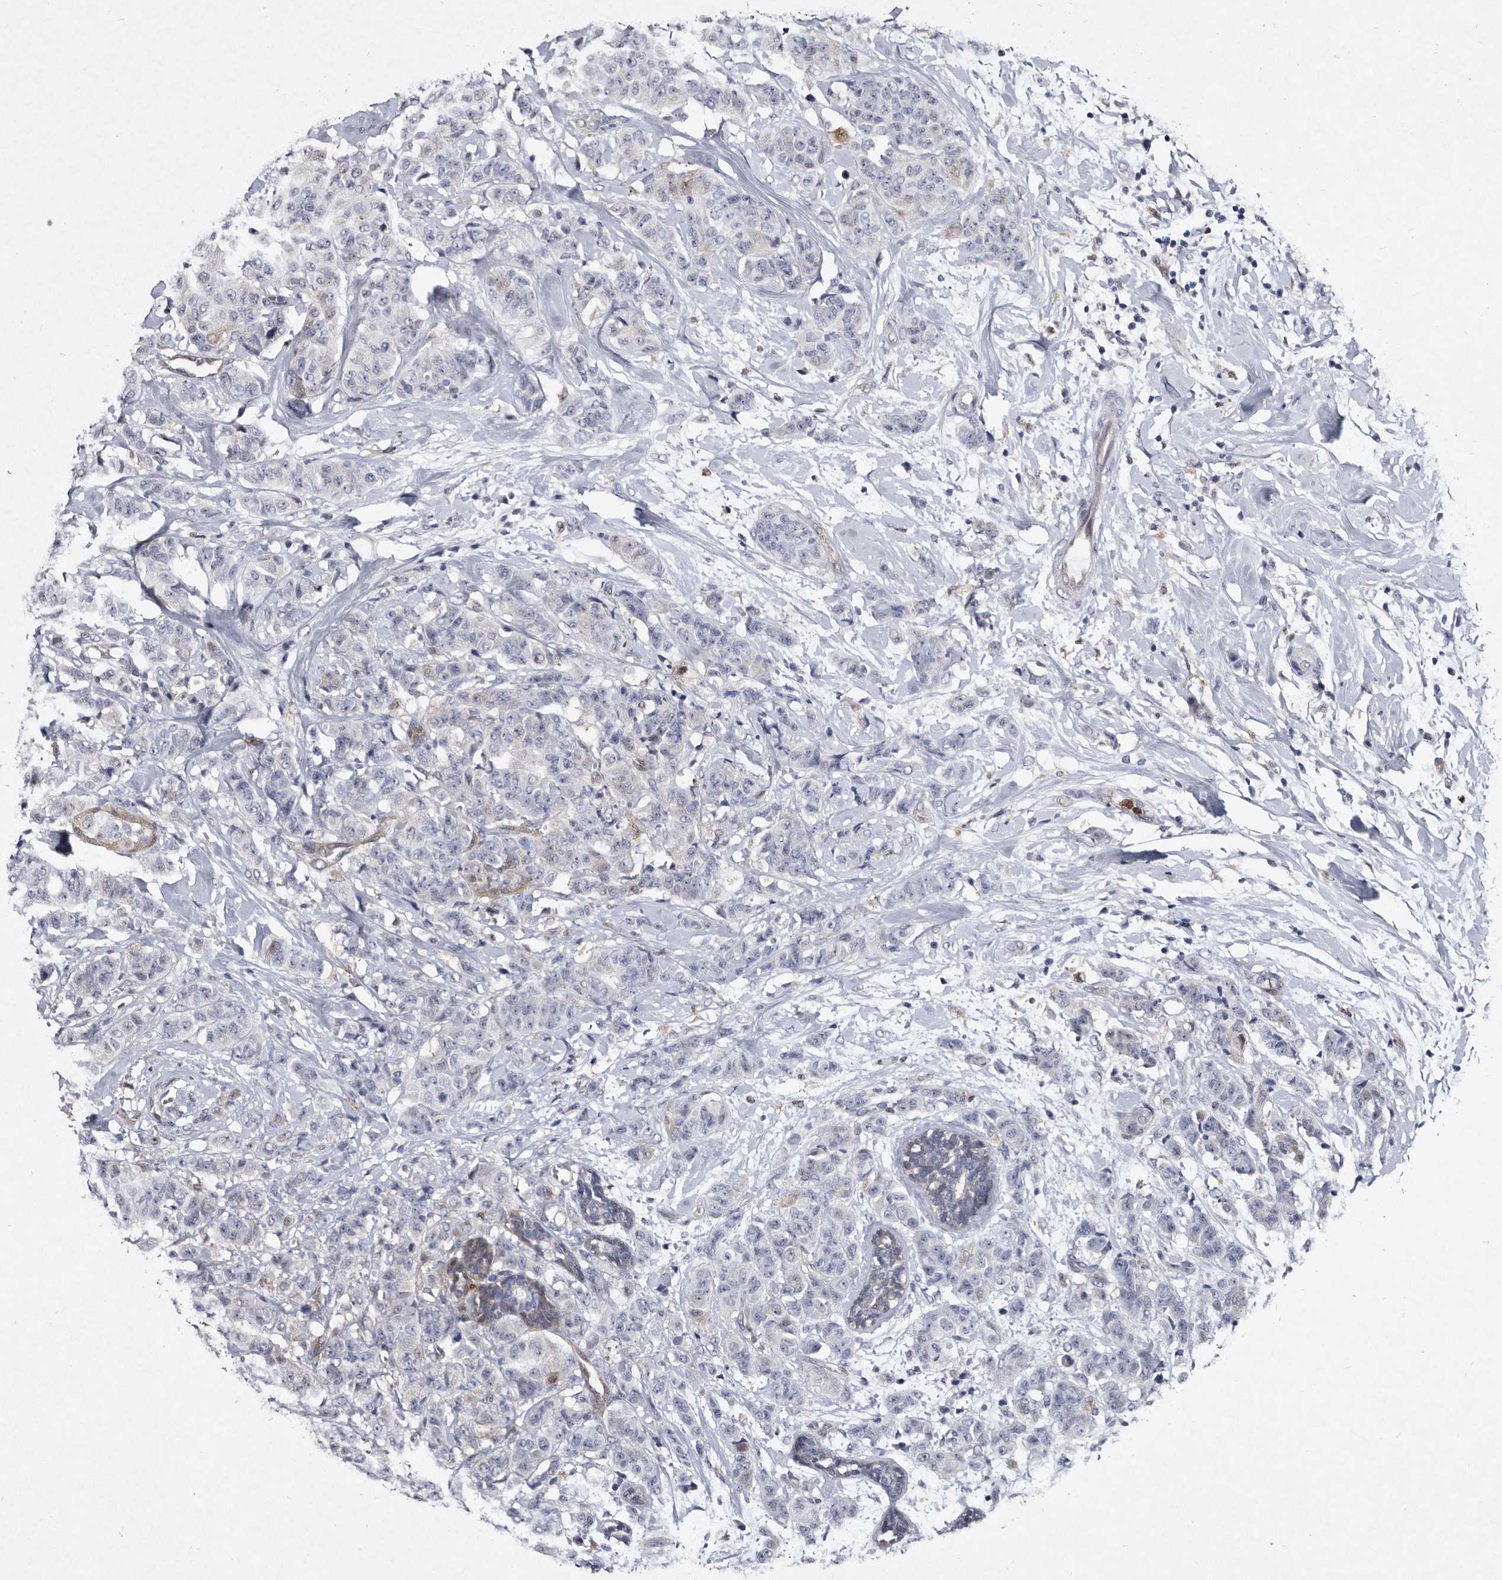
{"staining": {"intensity": "negative", "quantity": "none", "location": "none"}, "tissue": "breast cancer", "cell_type": "Tumor cells", "image_type": "cancer", "snomed": [{"axis": "morphology", "description": "Normal tissue, NOS"}, {"axis": "morphology", "description": "Duct carcinoma"}, {"axis": "topography", "description": "Breast"}], "caption": "Tumor cells are negative for brown protein staining in breast cancer (invasive ductal carcinoma).", "gene": "SERPINB8", "patient": {"sex": "female", "age": 40}}